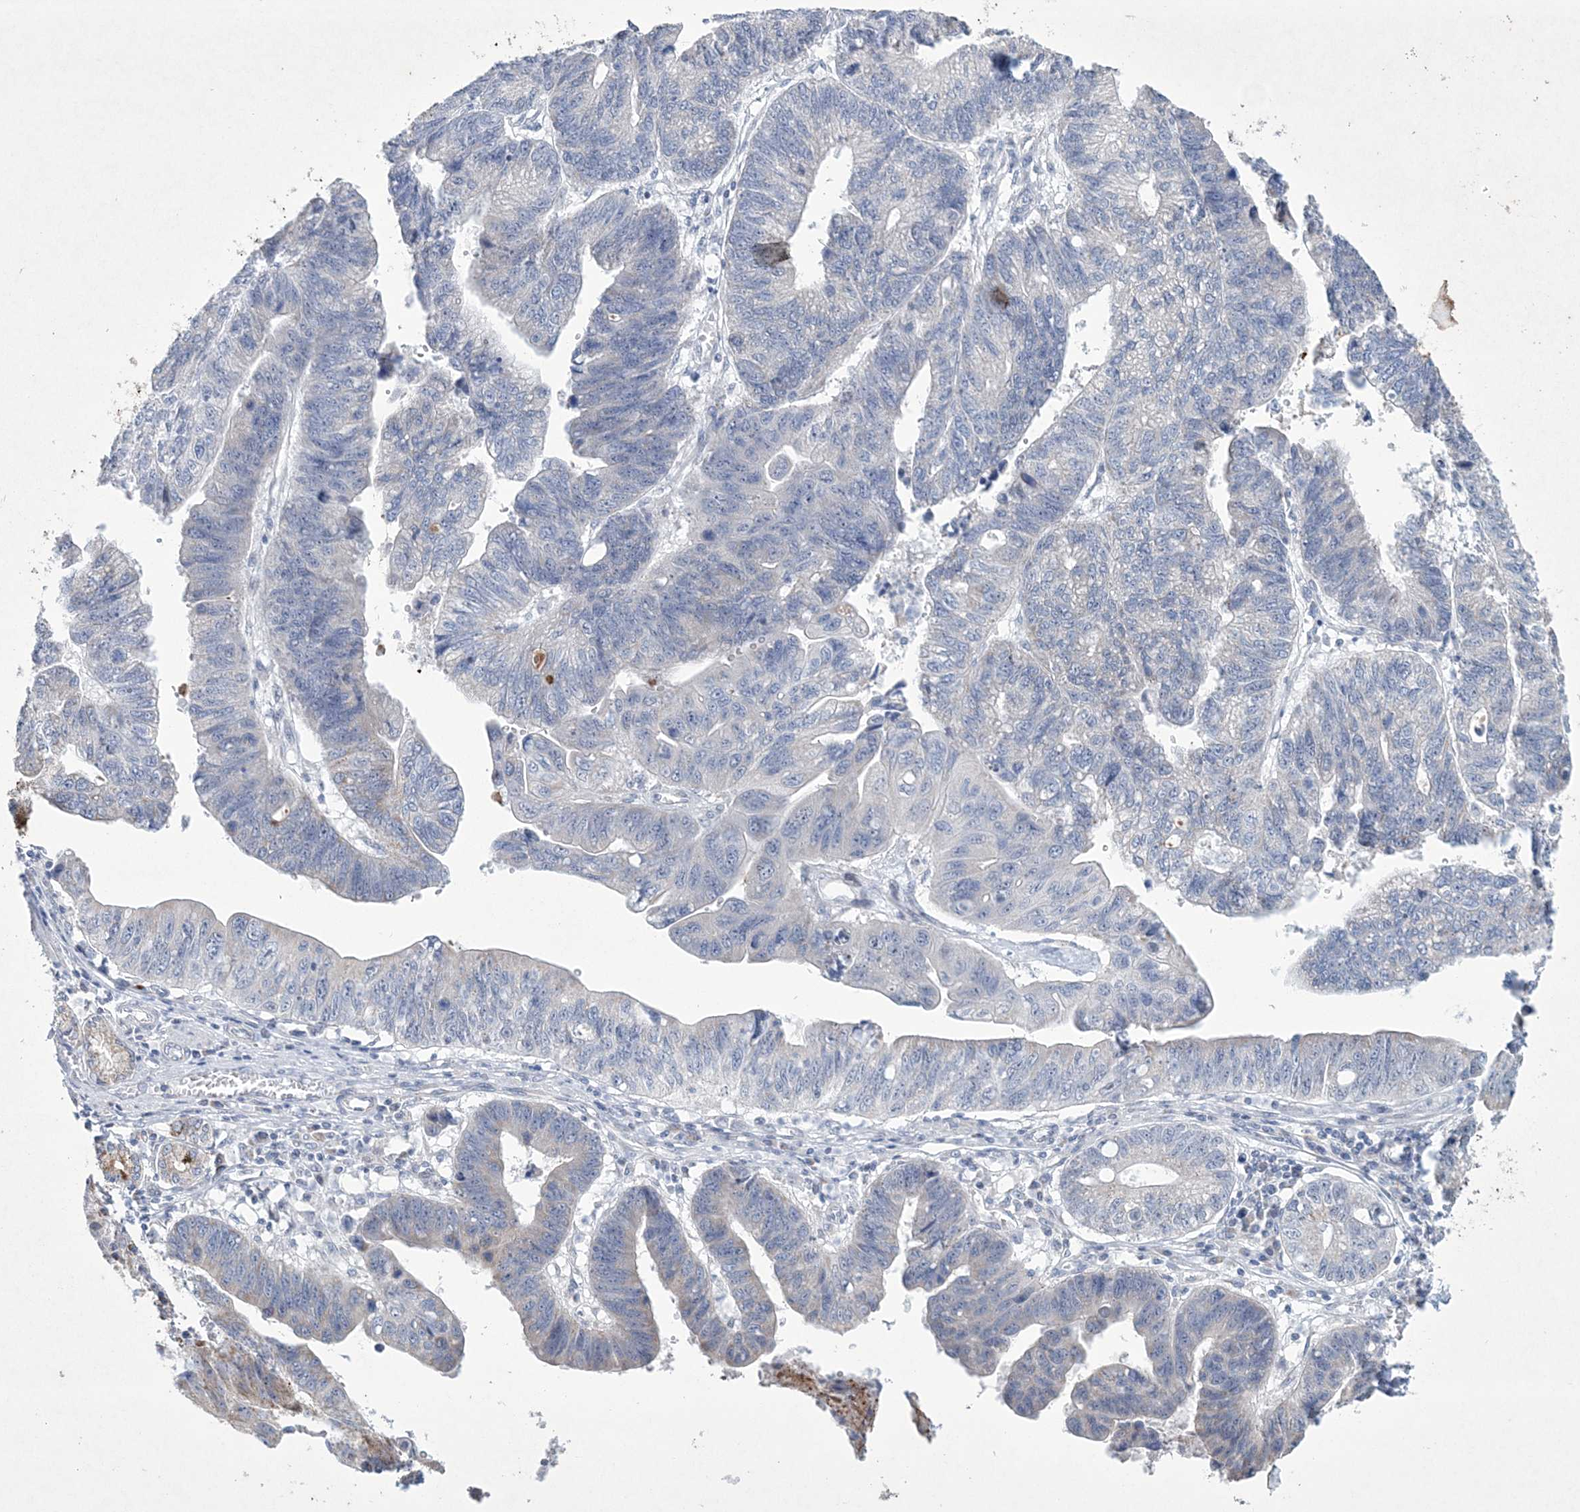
{"staining": {"intensity": "weak", "quantity": "<25%", "location": "cytoplasmic/membranous"}, "tissue": "stomach cancer", "cell_type": "Tumor cells", "image_type": "cancer", "snomed": [{"axis": "morphology", "description": "Adenocarcinoma, NOS"}, {"axis": "topography", "description": "Stomach"}], "caption": "This is an immunohistochemistry photomicrograph of stomach adenocarcinoma. There is no expression in tumor cells.", "gene": "CES4A", "patient": {"sex": "male", "age": 59}}